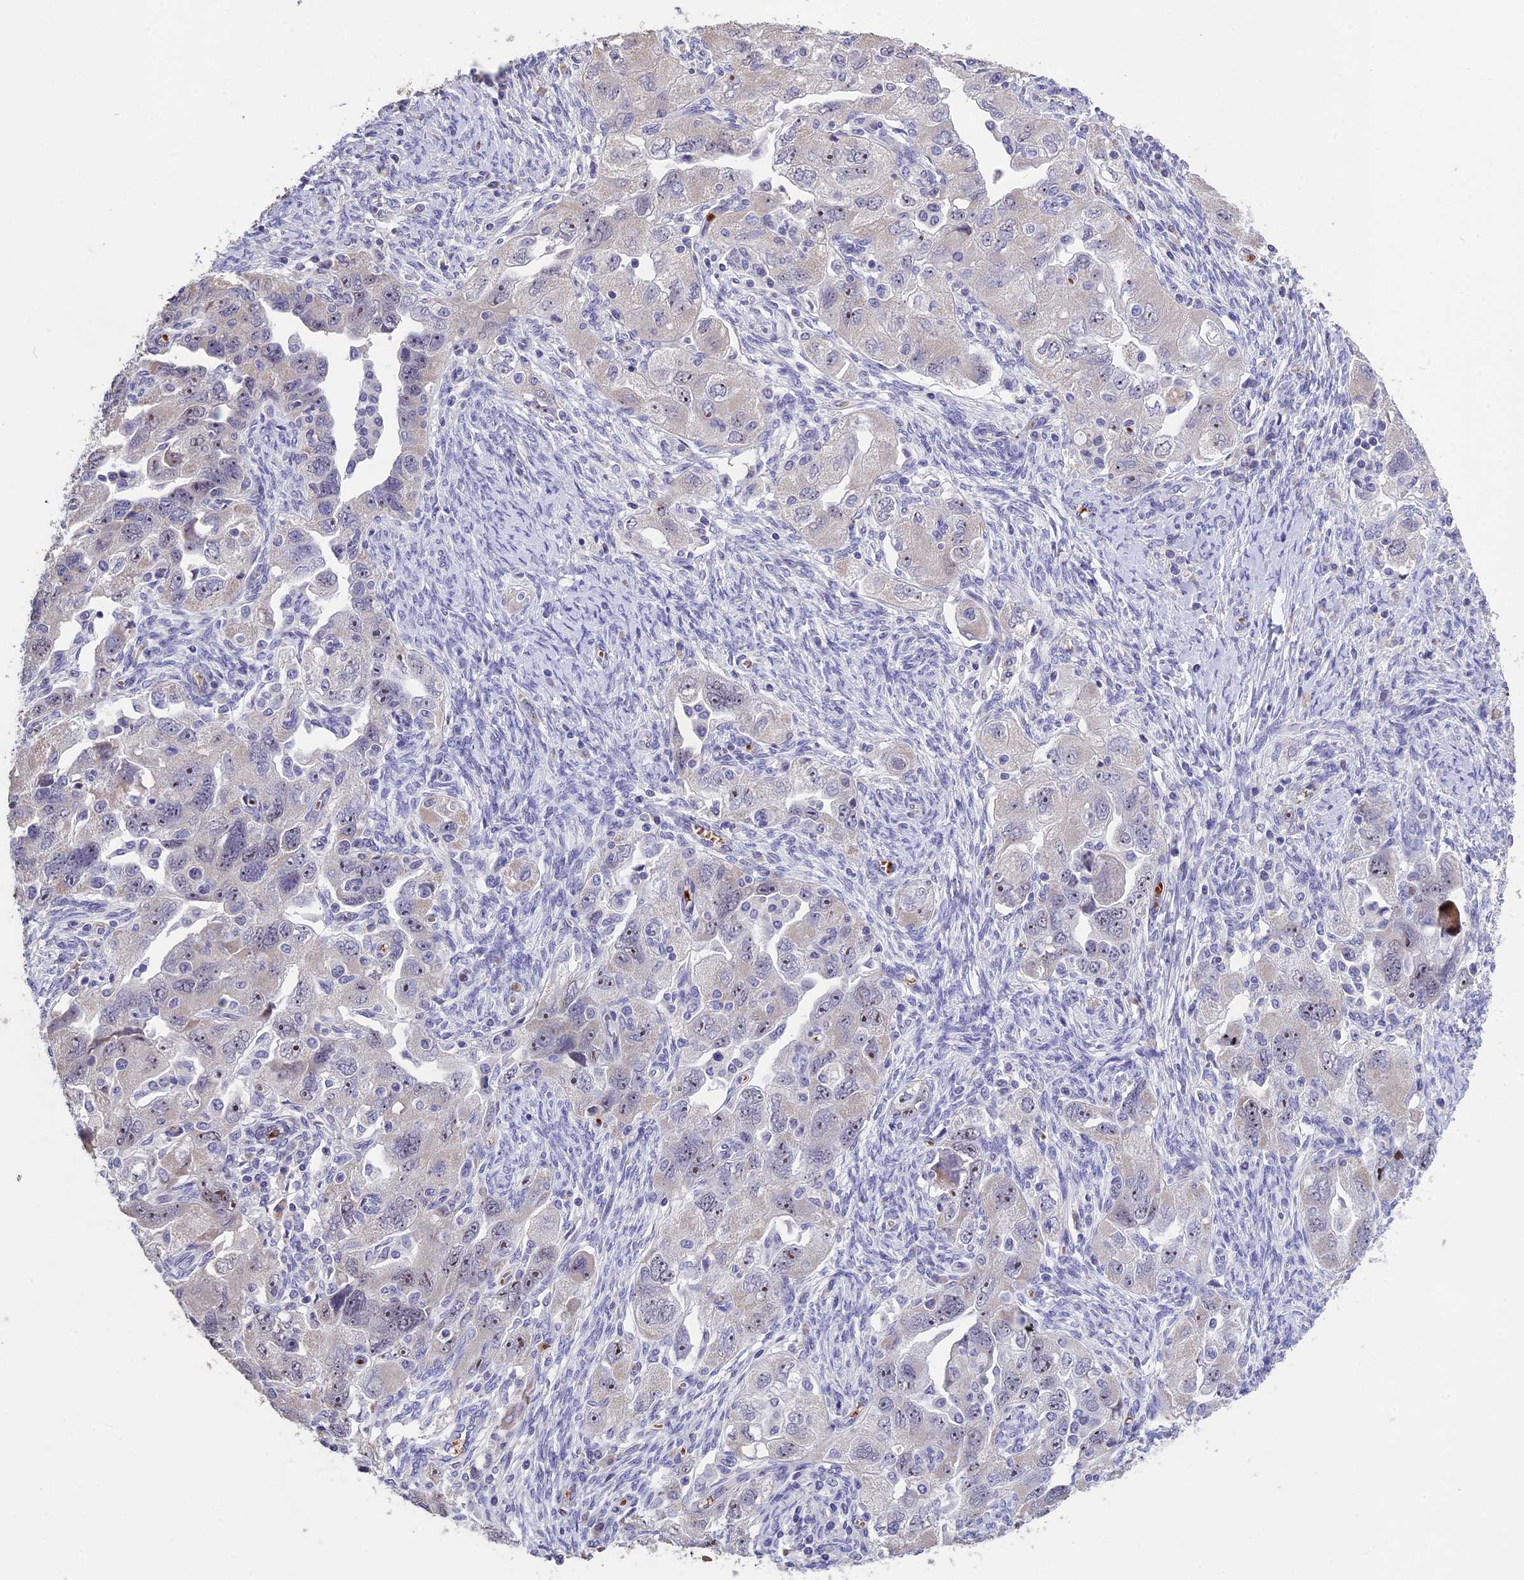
{"staining": {"intensity": "weak", "quantity": "25%-75%", "location": "nuclear"}, "tissue": "ovarian cancer", "cell_type": "Tumor cells", "image_type": "cancer", "snomed": [{"axis": "morphology", "description": "Carcinoma, NOS"}, {"axis": "morphology", "description": "Cystadenocarcinoma, serous, NOS"}, {"axis": "topography", "description": "Ovary"}], "caption": "Brown immunohistochemical staining in human ovarian cancer (carcinoma) exhibits weak nuclear positivity in approximately 25%-75% of tumor cells.", "gene": "KNOP1", "patient": {"sex": "female", "age": 69}}